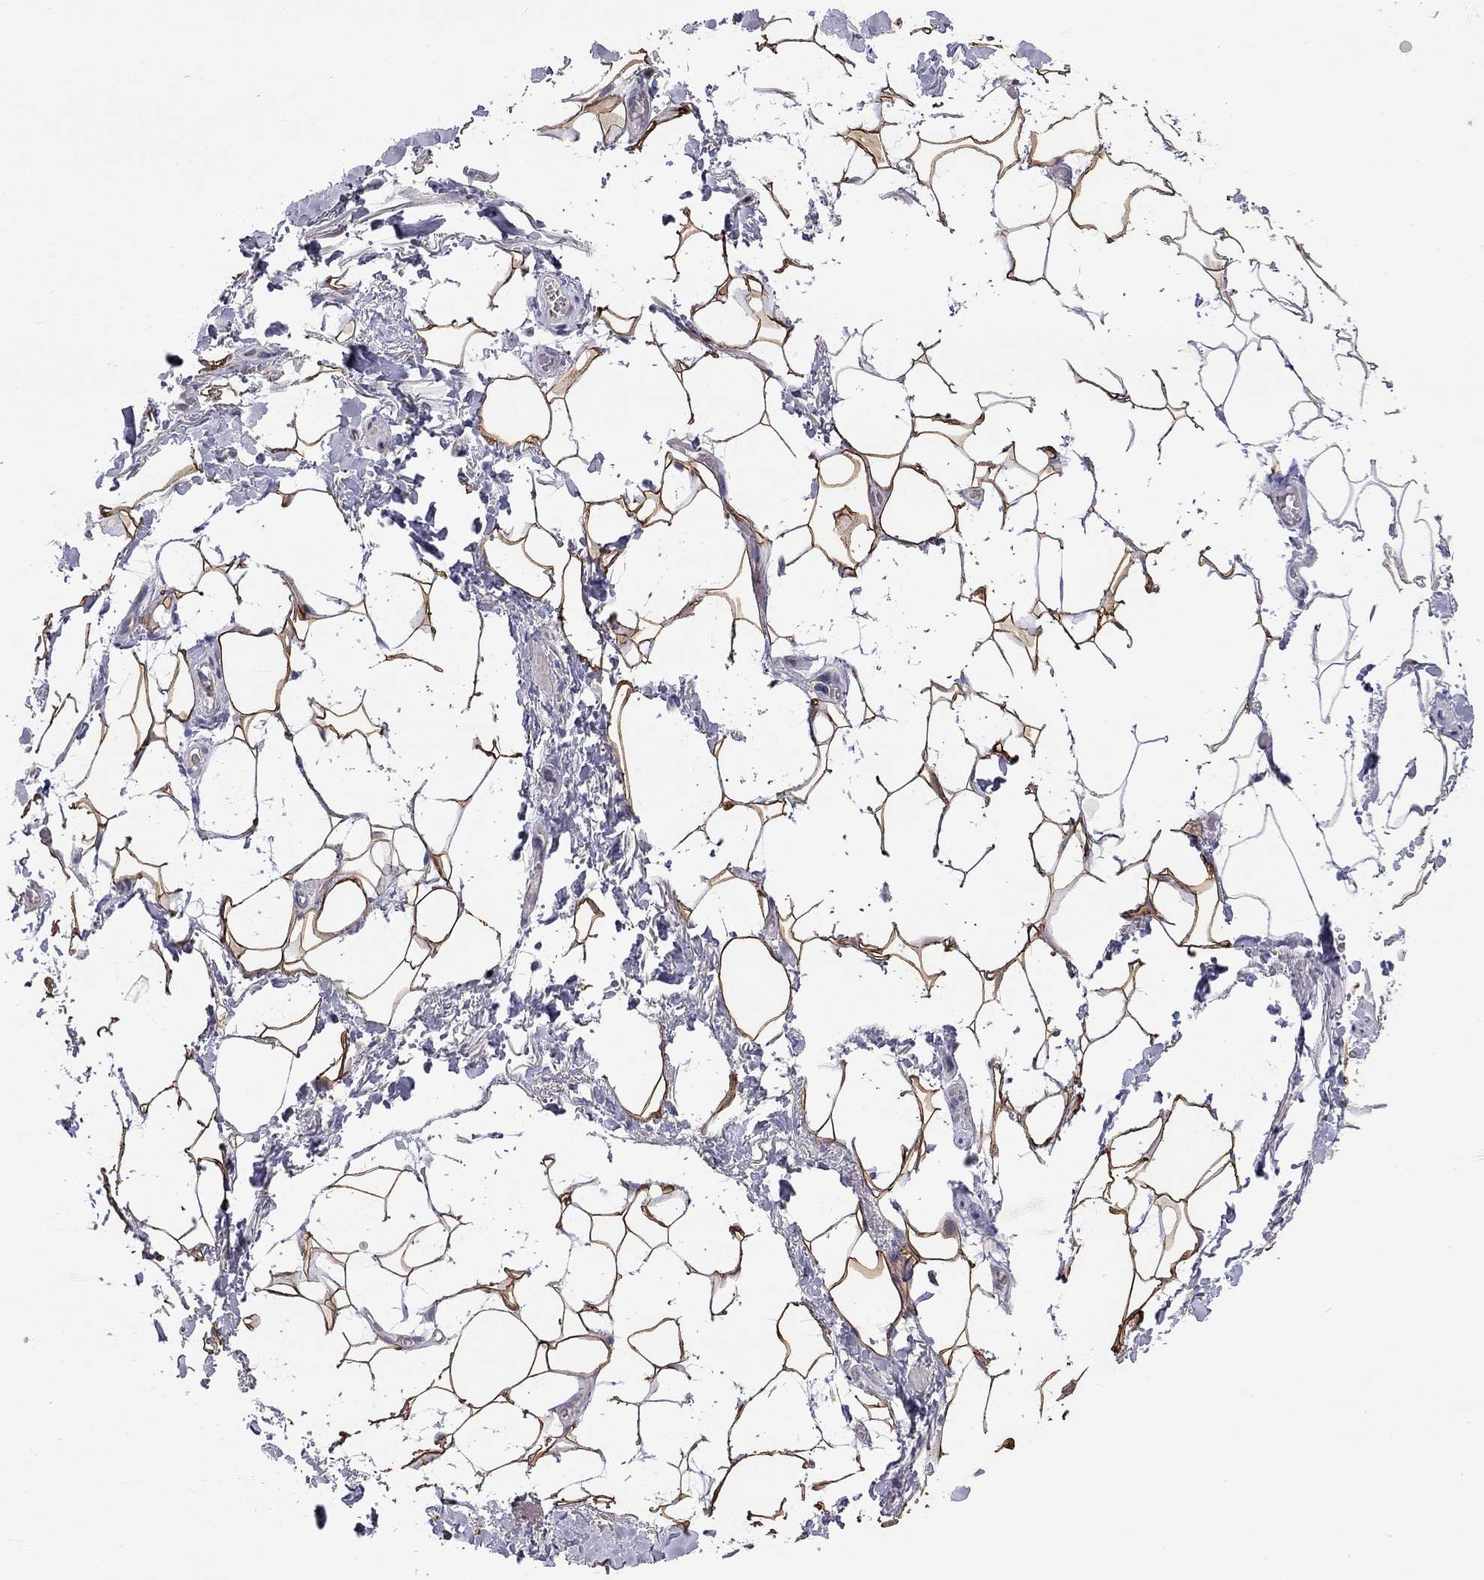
{"staining": {"intensity": "moderate", "quantity": ">75%", "location": "cytoplasmic/membranous"}, "tissue": "adipose tissue", "cell_type": "Adipocytes", "image_type": "normal", "snomed": [{"axis": "morphology", "description": "Normal tissue, NOS"}, {"axis": "topography", "description": "Anal"}, {"axis": "topography", "description": "Peripheral nerve tissue"}], "caption": "Immunohistochemistry staining of benign adipose tissue, which reveals medium levels of moderate cytoplasmic/membranous positivity in about >75% of adipocytes indicating moderate cytoplasmic/membranous protein expression. The staining was performed using DAB (brown) for protein detection and nuclei were counterstained in hematoxylin (blue).", "gene": "FEZ1", "patient": {"sex": "male", "age": 53}}